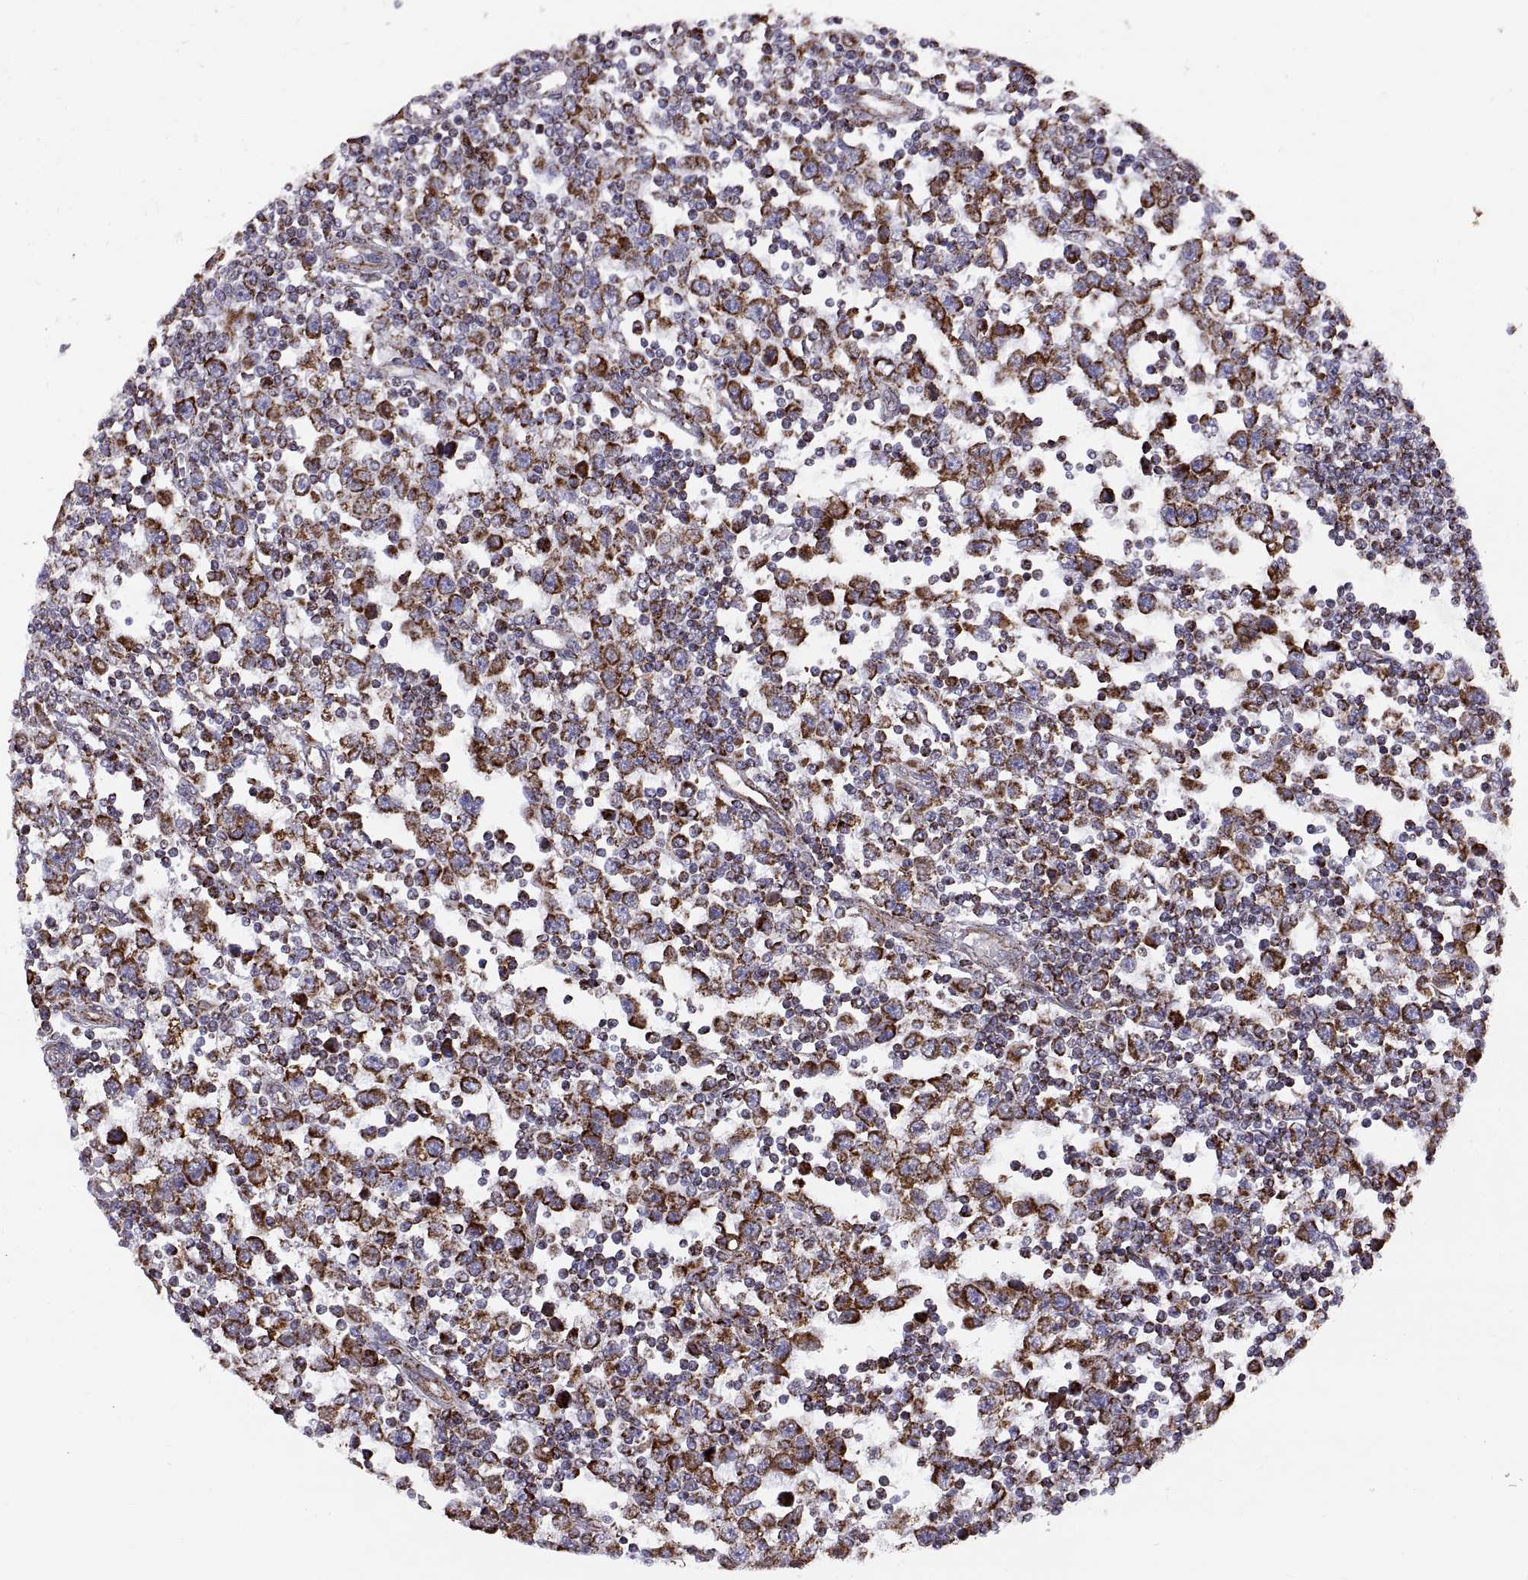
{"staining": {"intensity": "strong", "quantity": ">75%", "location": "cytoplasmic/membranous"}, "tissue": "testis cancer", "cell_type": "Tumor cells", "image_type": "cancer", "snomed": [{"axis": "morphology", "description": "Seminoma, NOS"}, {"axis": "topography", "description": "Testis"}], "caption": "An immunohistochemistry photomicrograph of neoplastic tissue is shown. Protein staining in brown highlights strong cytoplasmic/membranous positivity in testis seminoma within tumor cells.", "gene": "ARSD", "patient": {"sex": "male", "age": 34}}